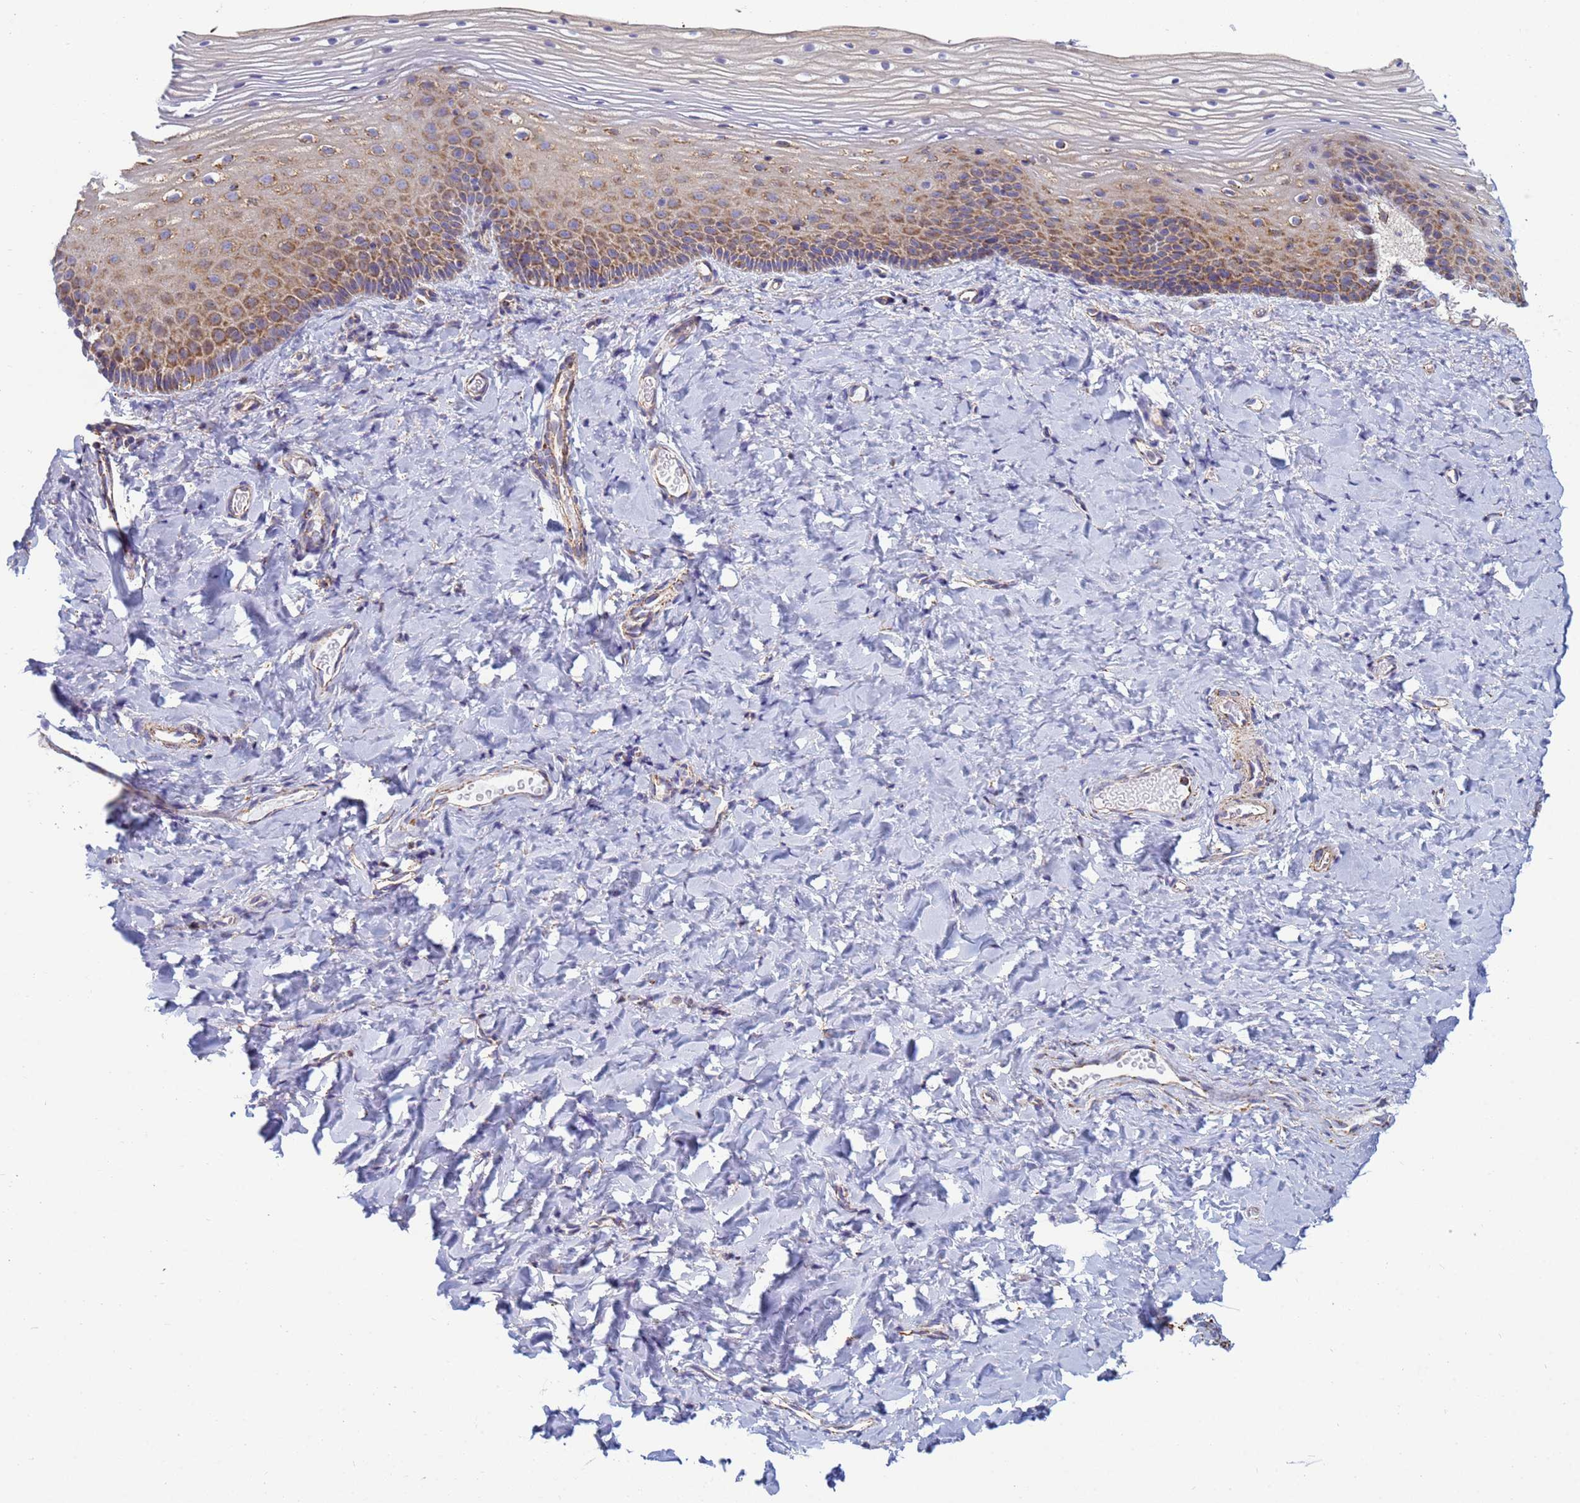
{"staining": {"intensity": "strong", "quantity": "25%-75%", "location": "cytoplasmic/membranous"}, "tissue": "vagina", "cell_type": "Squamous epithelial cells", "image_type": "normal", "snomed": [{"axis": "morphology", "description": "Normal tissue, NOS"}, {"axis": "topography", "description": "Vagina"}], "caption": "Protein staining of benign vagina demonstrates strong cytoplasmic/membranous staining in approximately 25%-75% of squamous epithelial cells. The protein is stained brown, and the nuclei are stained in blue (DAB IHC with brightfield microscopy, high magnification).", "gene": "COQ4", "patient": {"sex": "female", "age": 60}}